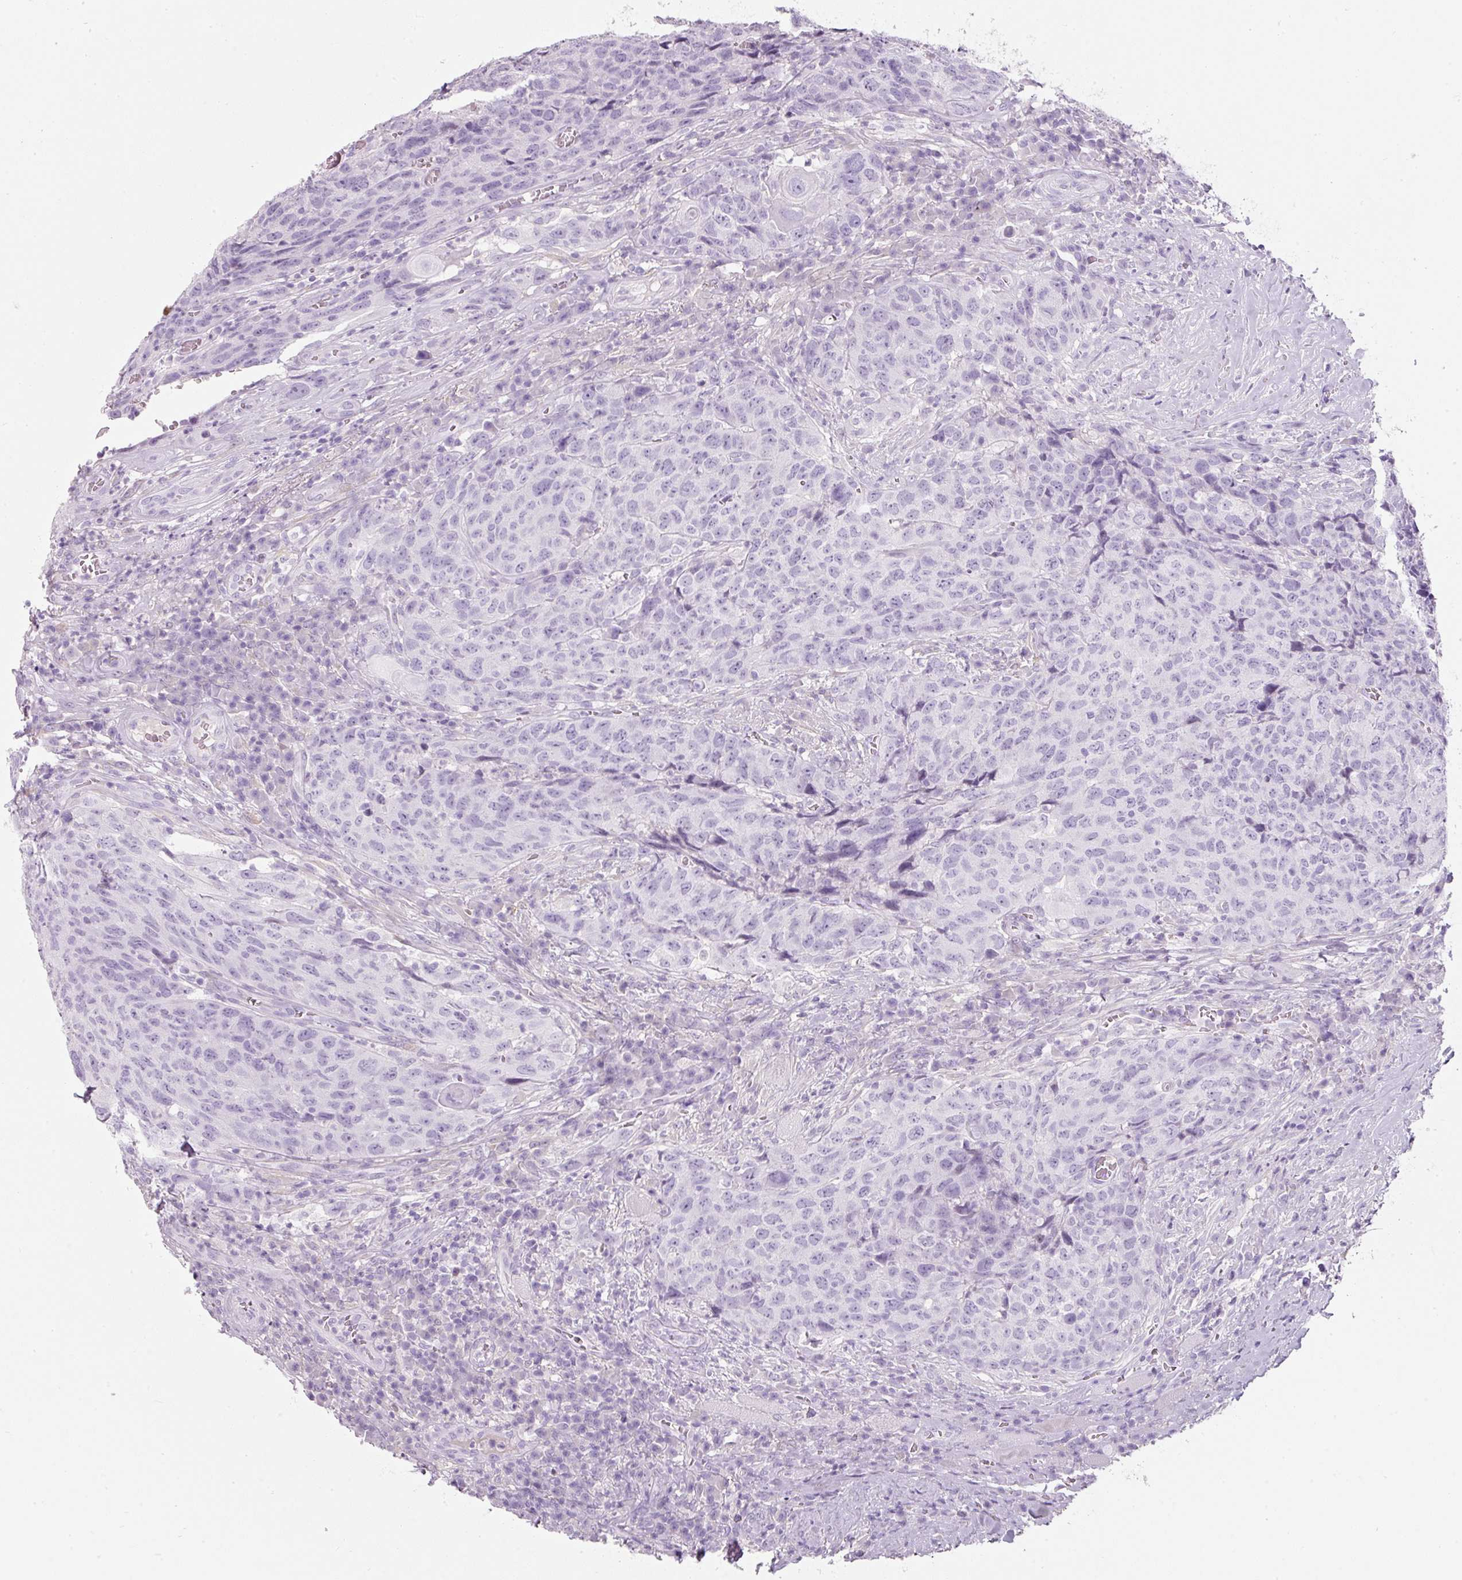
{"staining": {"intensity": "negative", "quantity": "none", "location": "none"}, "tissue": "head and neck cancer", "cell_type": "Tumor cells", "image_type": "cancer", "snomed": [{"axis": "morphology", "description": "Squamous cell carcinoma, NOS"}, {"axis": "topography", "description": "Head-Neck"}], "caption": "DAB (3,3'-diaminobenzidine) immunohistochemical staining of head and neck squamous cell carcinoma displays no significant staining in tumor cells. (DAB (3,3'-diaminobenzidine) immunohistochemistry (IHC), high magnification).", "gene": "DNM1", "patient": {"sex": "male", "age": 66}}